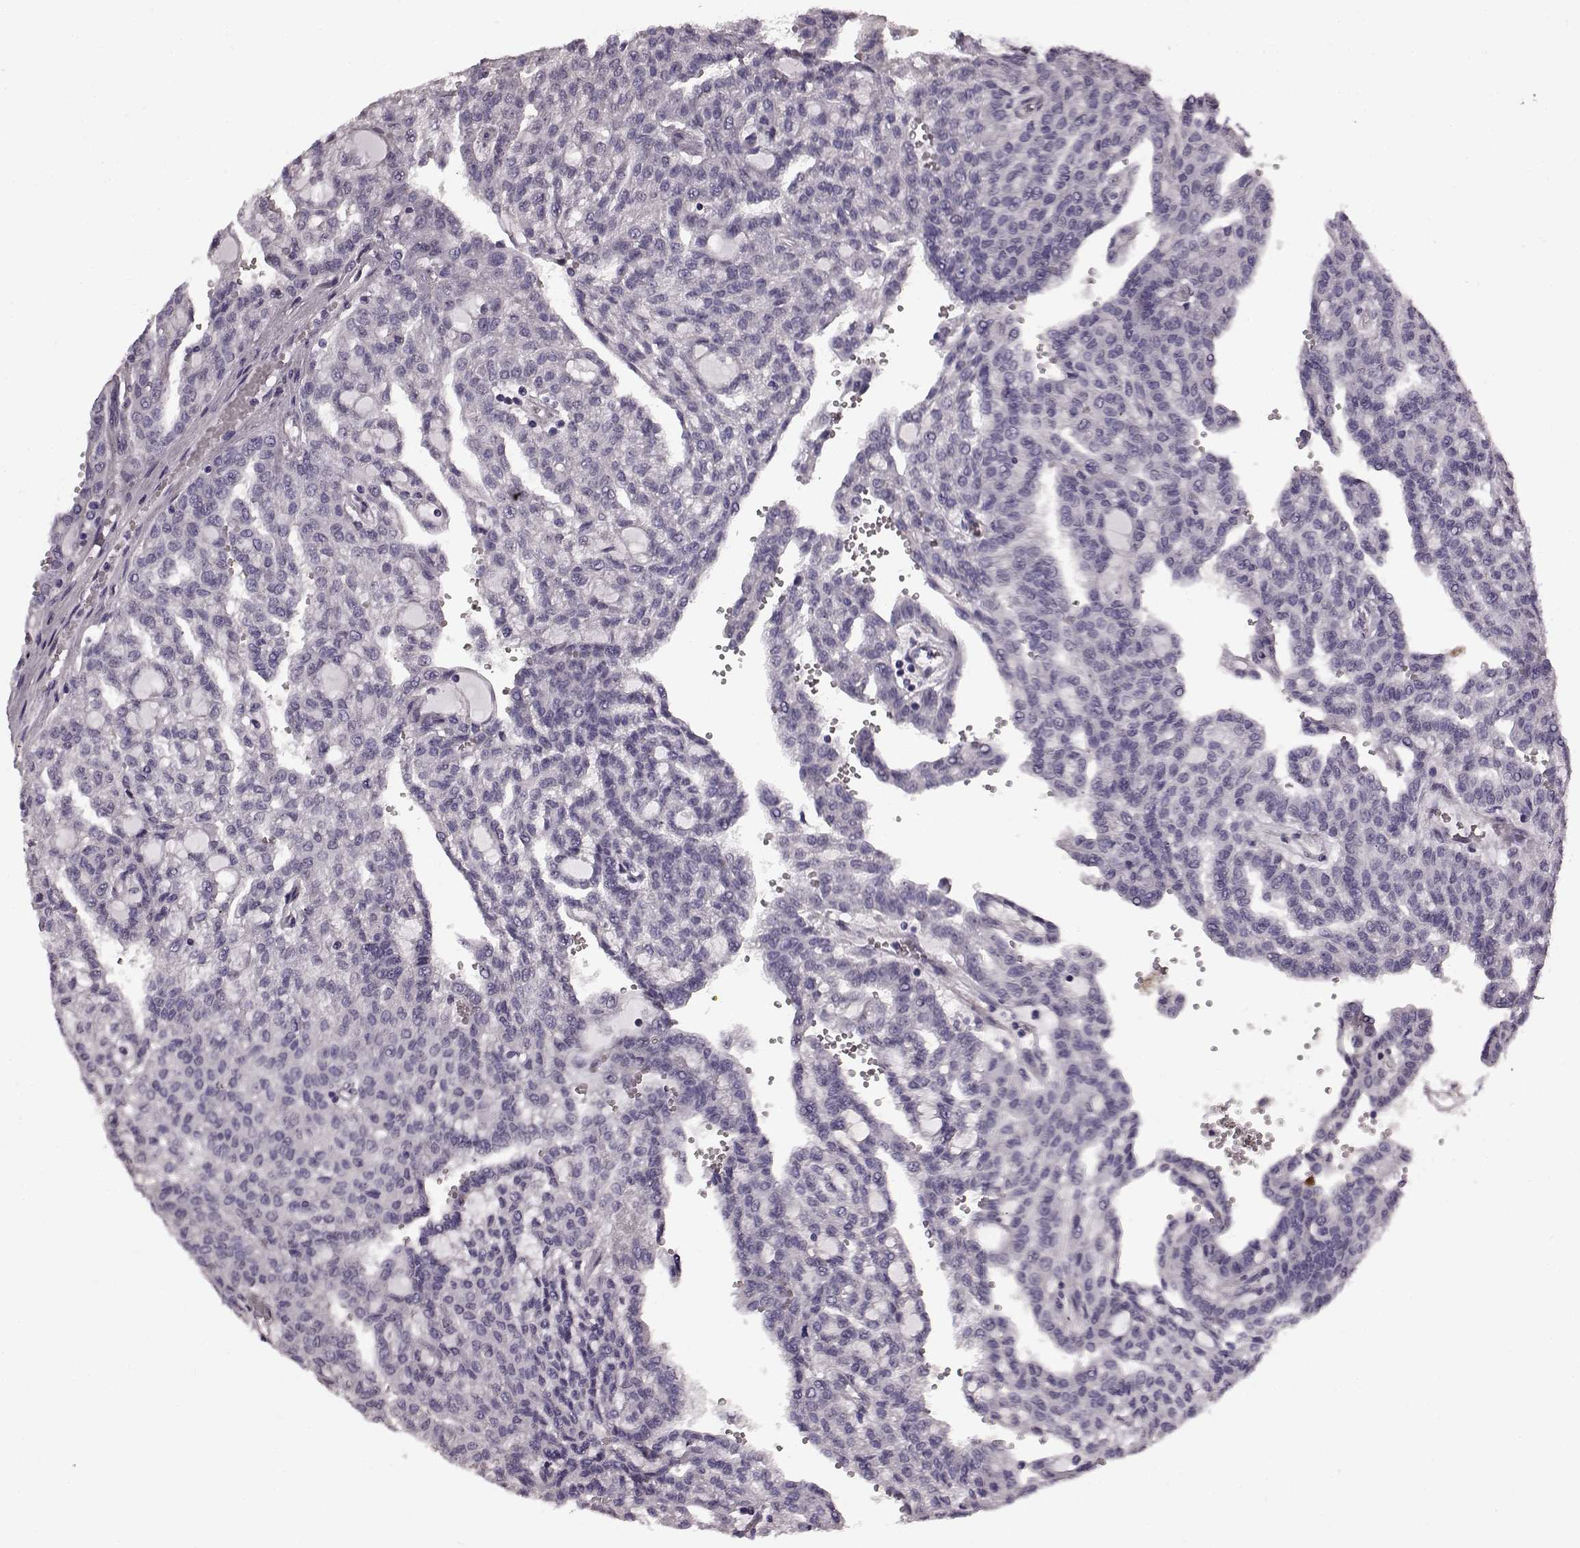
{"staining": {"intensity": "negative", "quantity": "none", "location": "none"}, "tissue": "renal cancer", "cell_type": "Tumor cells", "image_type": "cancer", "snomed": [{"axis": "morphology", "description": "Adenocarcinoma, NOS"}, {"axis": "topography", "description": "Kidney"}], "caption": "A histopathology image of human renal adenocarcinoma is negative for staining in tumor cells.", "gene": "SLCO3A1", "patient": {"sex": "male", "age": 63}}